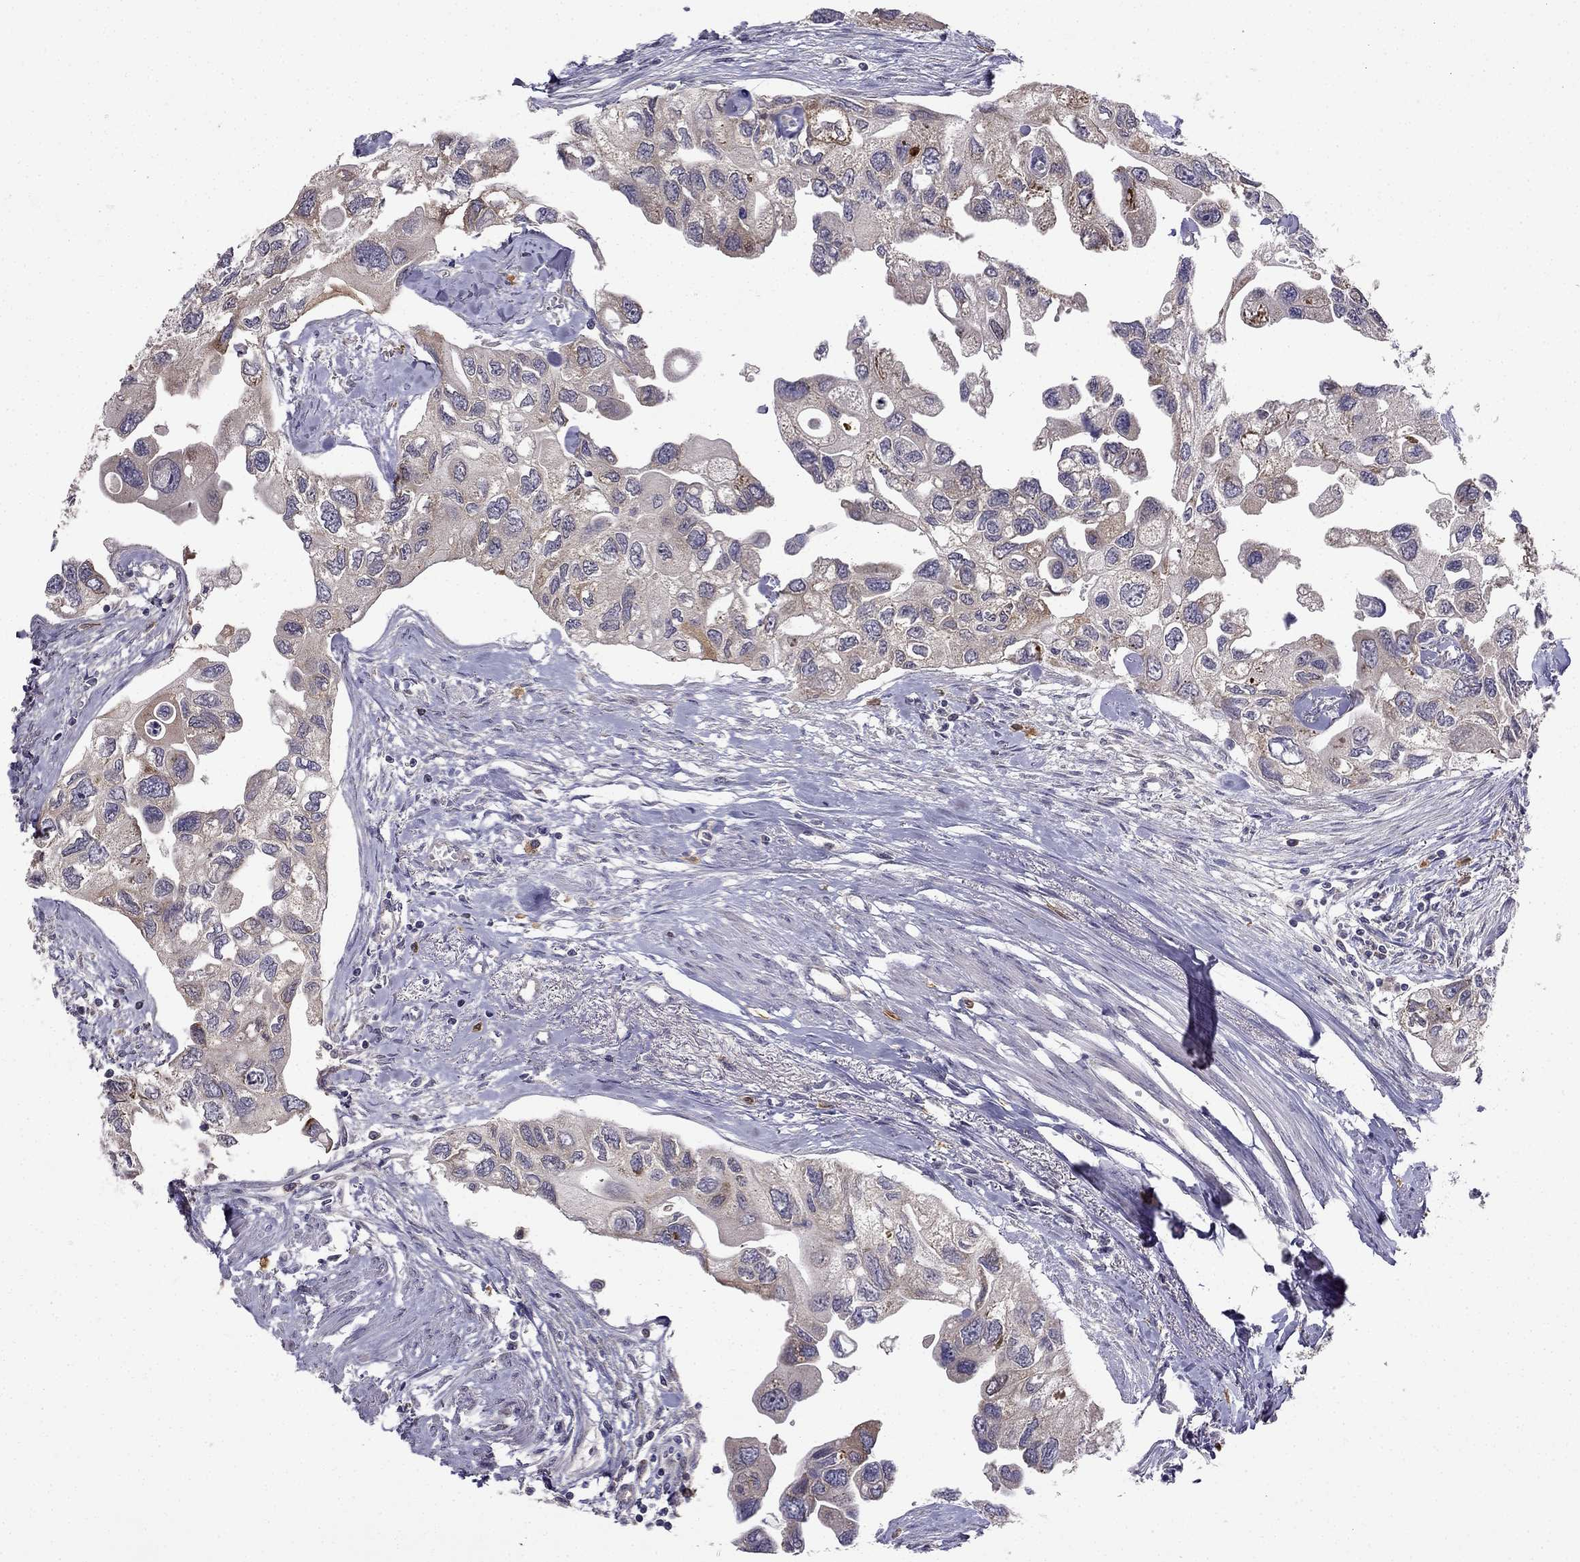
{"staining": {"intensity": "weak", "quantity": "<25%", "location": "cytoplasmic/membranous"}, "tissue": "urothelial cancer", "cell_type": "Tumor cells", "image_type": "cancer", "snomed": [{"axis": "morphology", "description": "Urothelial carcinoma, High grade"}, {"axis": "topography", "description": "Urinary bladder"}], "caption": "This photomicrograph is of high-grade urothelial carcinoma stained with immunohistochemistry (IHC) to label a protein in brown with the nuclei are counter-stained blue. There is no positivity in tumor cells.", "gene": "STXBP5", "patient": {"sex": "male", "age": 59}}